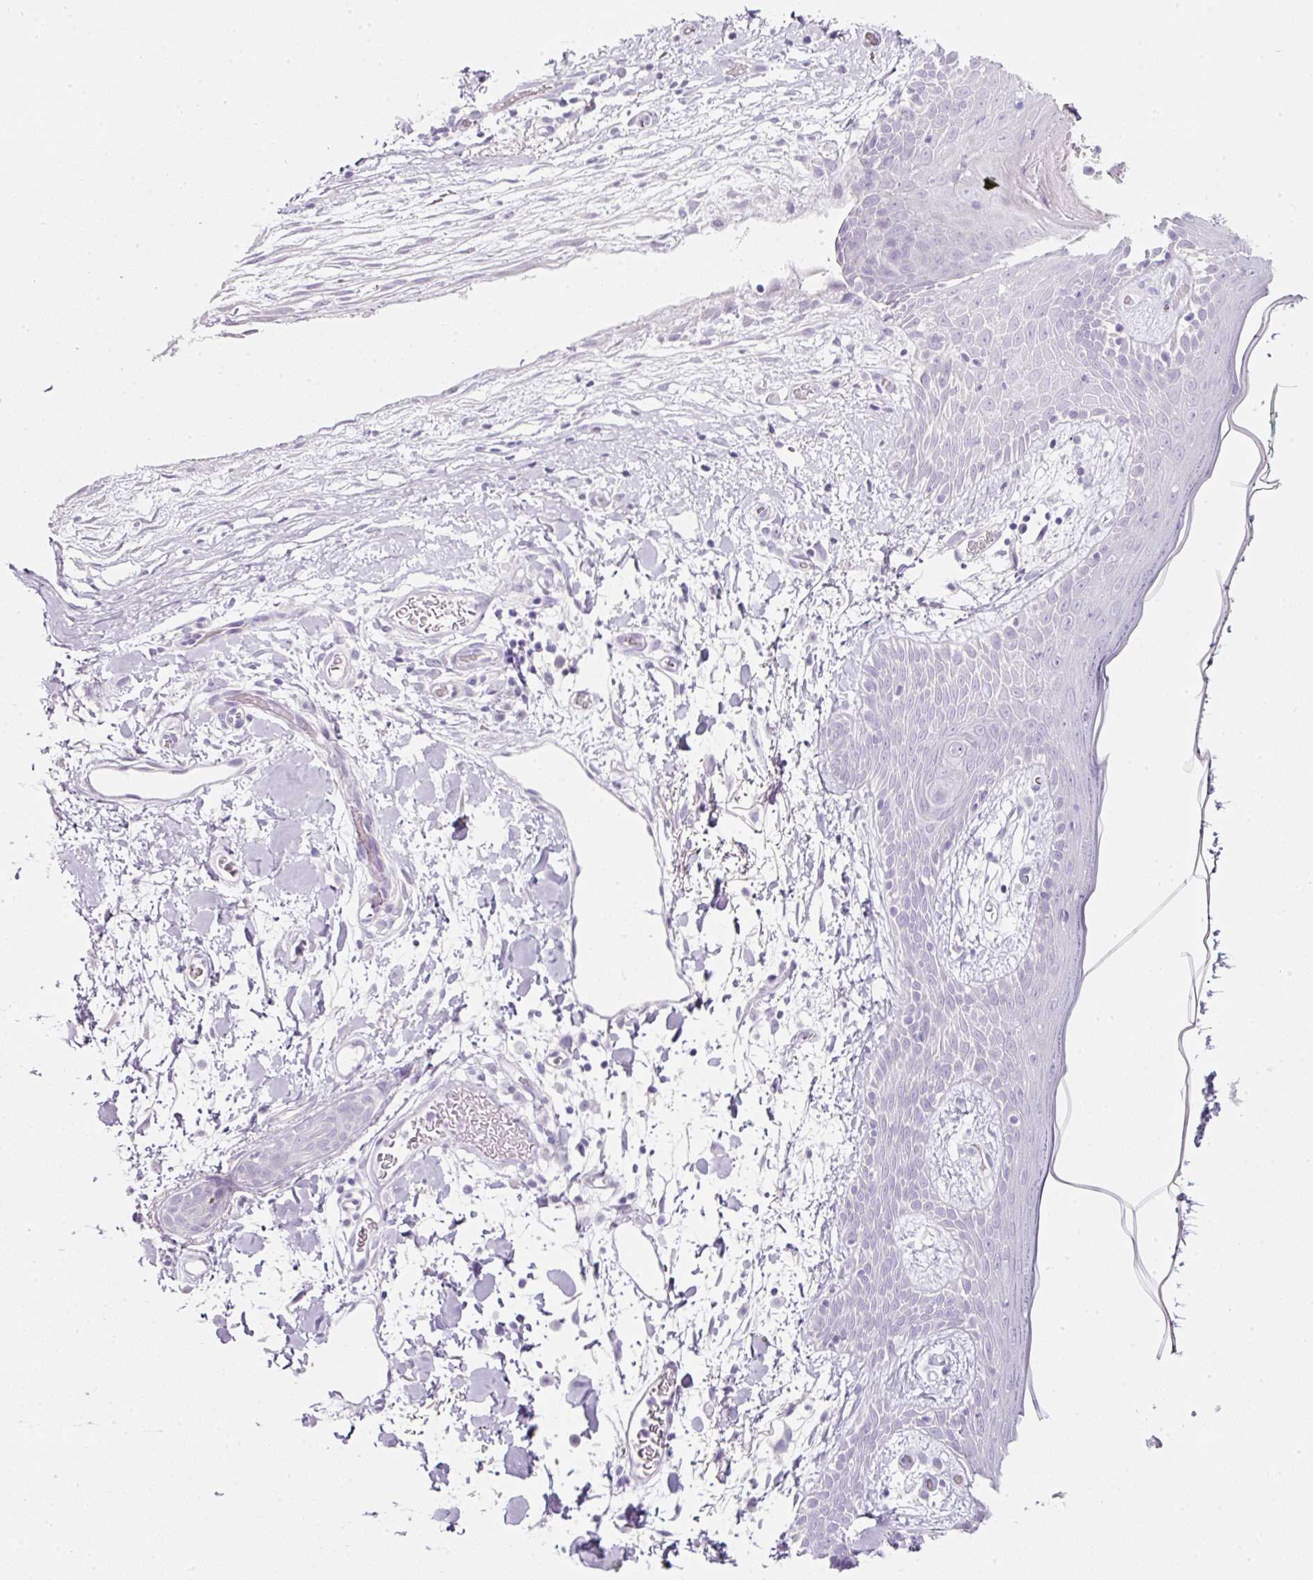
{"staining": {"intensity": "negative", "quantity": "none", "location": "none"}, "tissue": "skin", "cell_type": "Fibroblasts", "image_type": "normal", "snomed": [{"axis": "morphology", "description": "Normal tissue, NOS"}, {"axis": "topography", "description": "Skin"}], "caption": "Immunohistochemistry (IHC) image of benign human skin stained for a protein (brown), which shows no staining in fibroblasts.", "gene": "SLC2A2", "patient": {"sex": "male", "age": 79}}